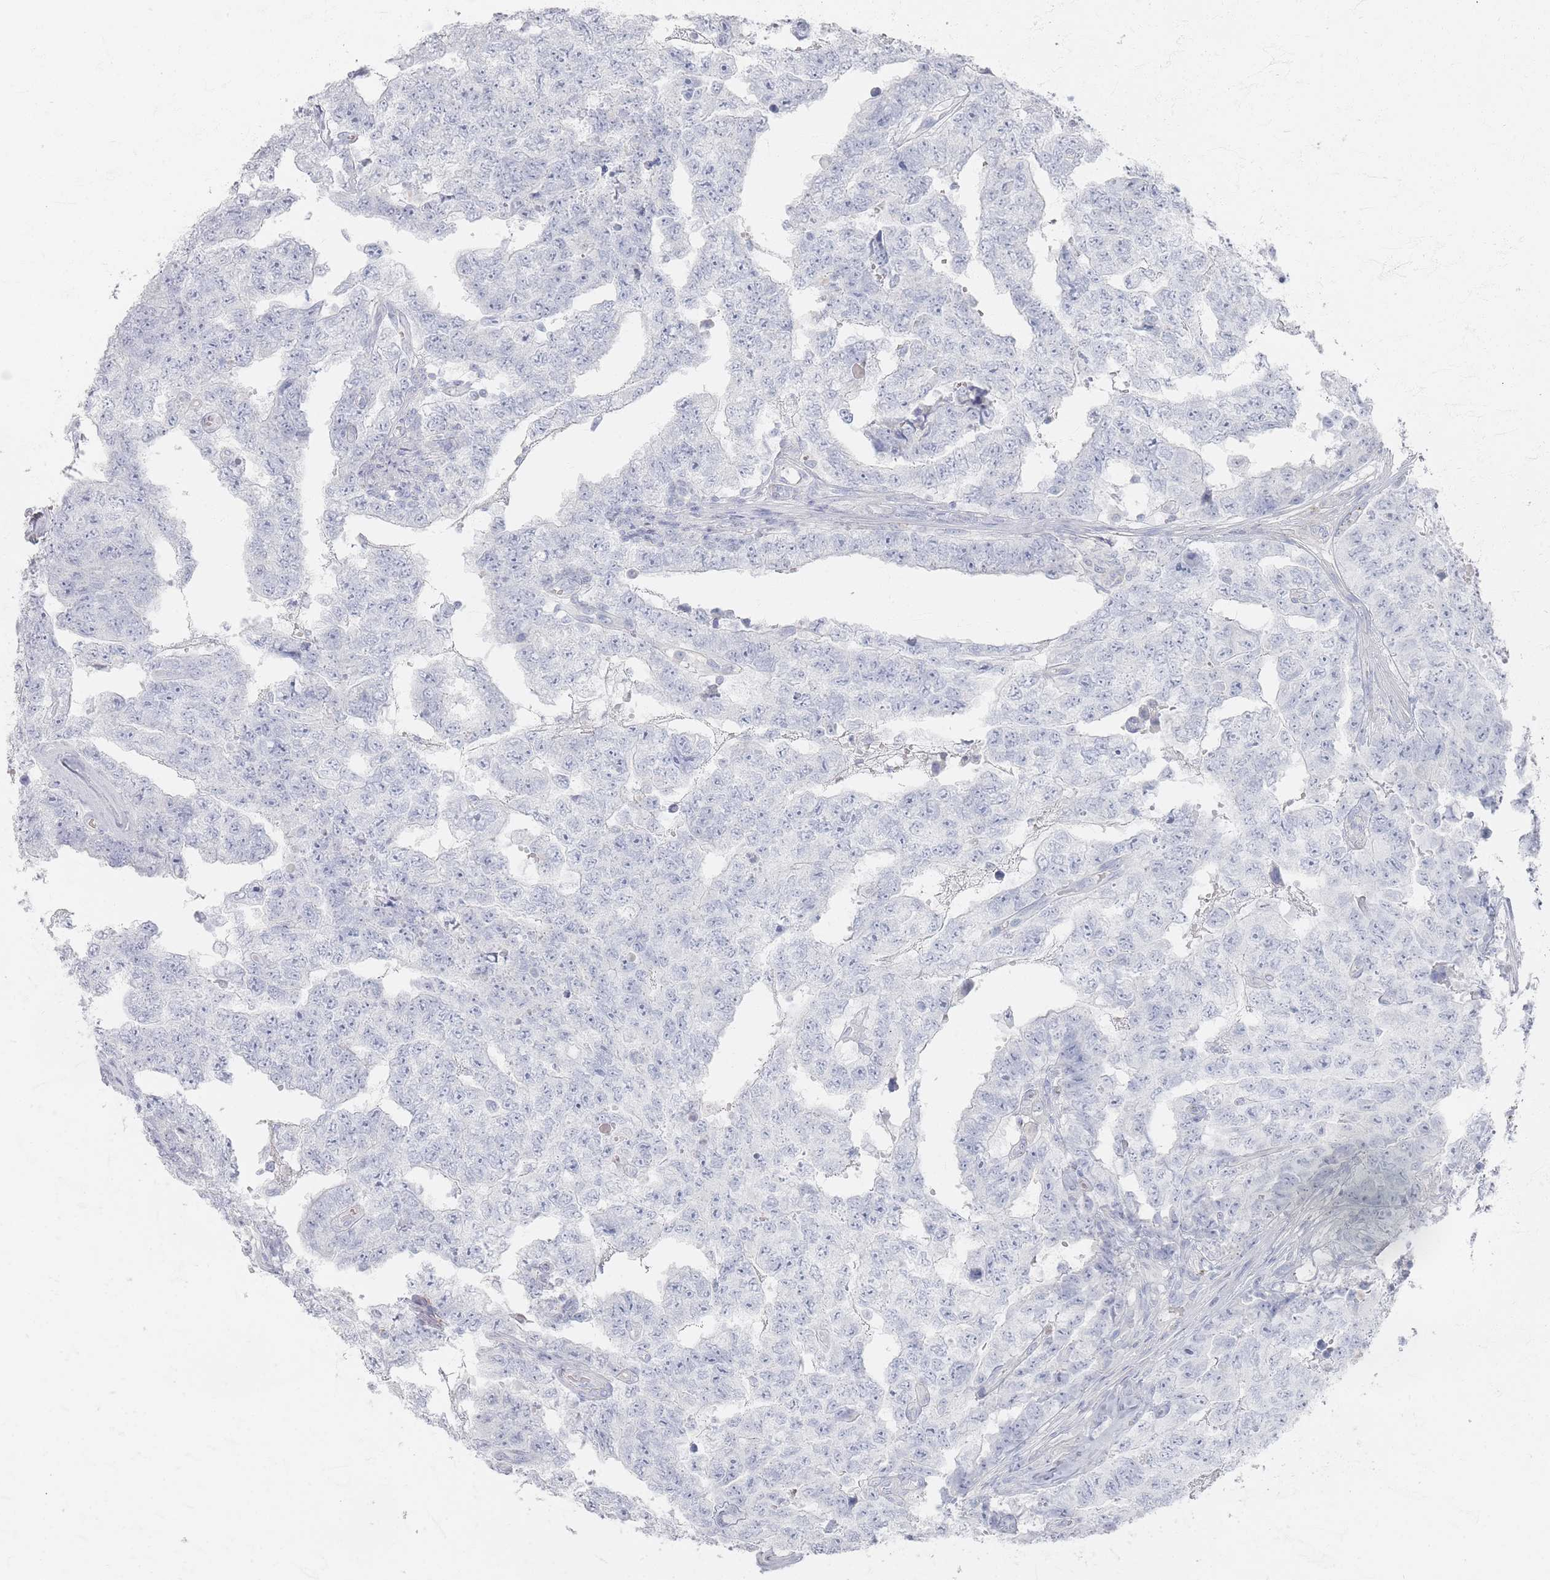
{"staining": {"intensity": "negative", "quantity": "none", "location": "none"}, "tissue": "testis cancer", "cell_type": "Tumor cells", "image_type": "cancer", "snomed": [{"axis": "morphology", "description": "Carcinoma, Embryonal, NOS"}, {"axis": "topography", "description": "Testis"}], "caption": "A high-resolution histopathology image shows immunohistochemistry staining of testis cancer, which reveals no significant staining in tumor cells.", "gene": "SLC2A11", "patient": {"sex": "male", "age": 25}}